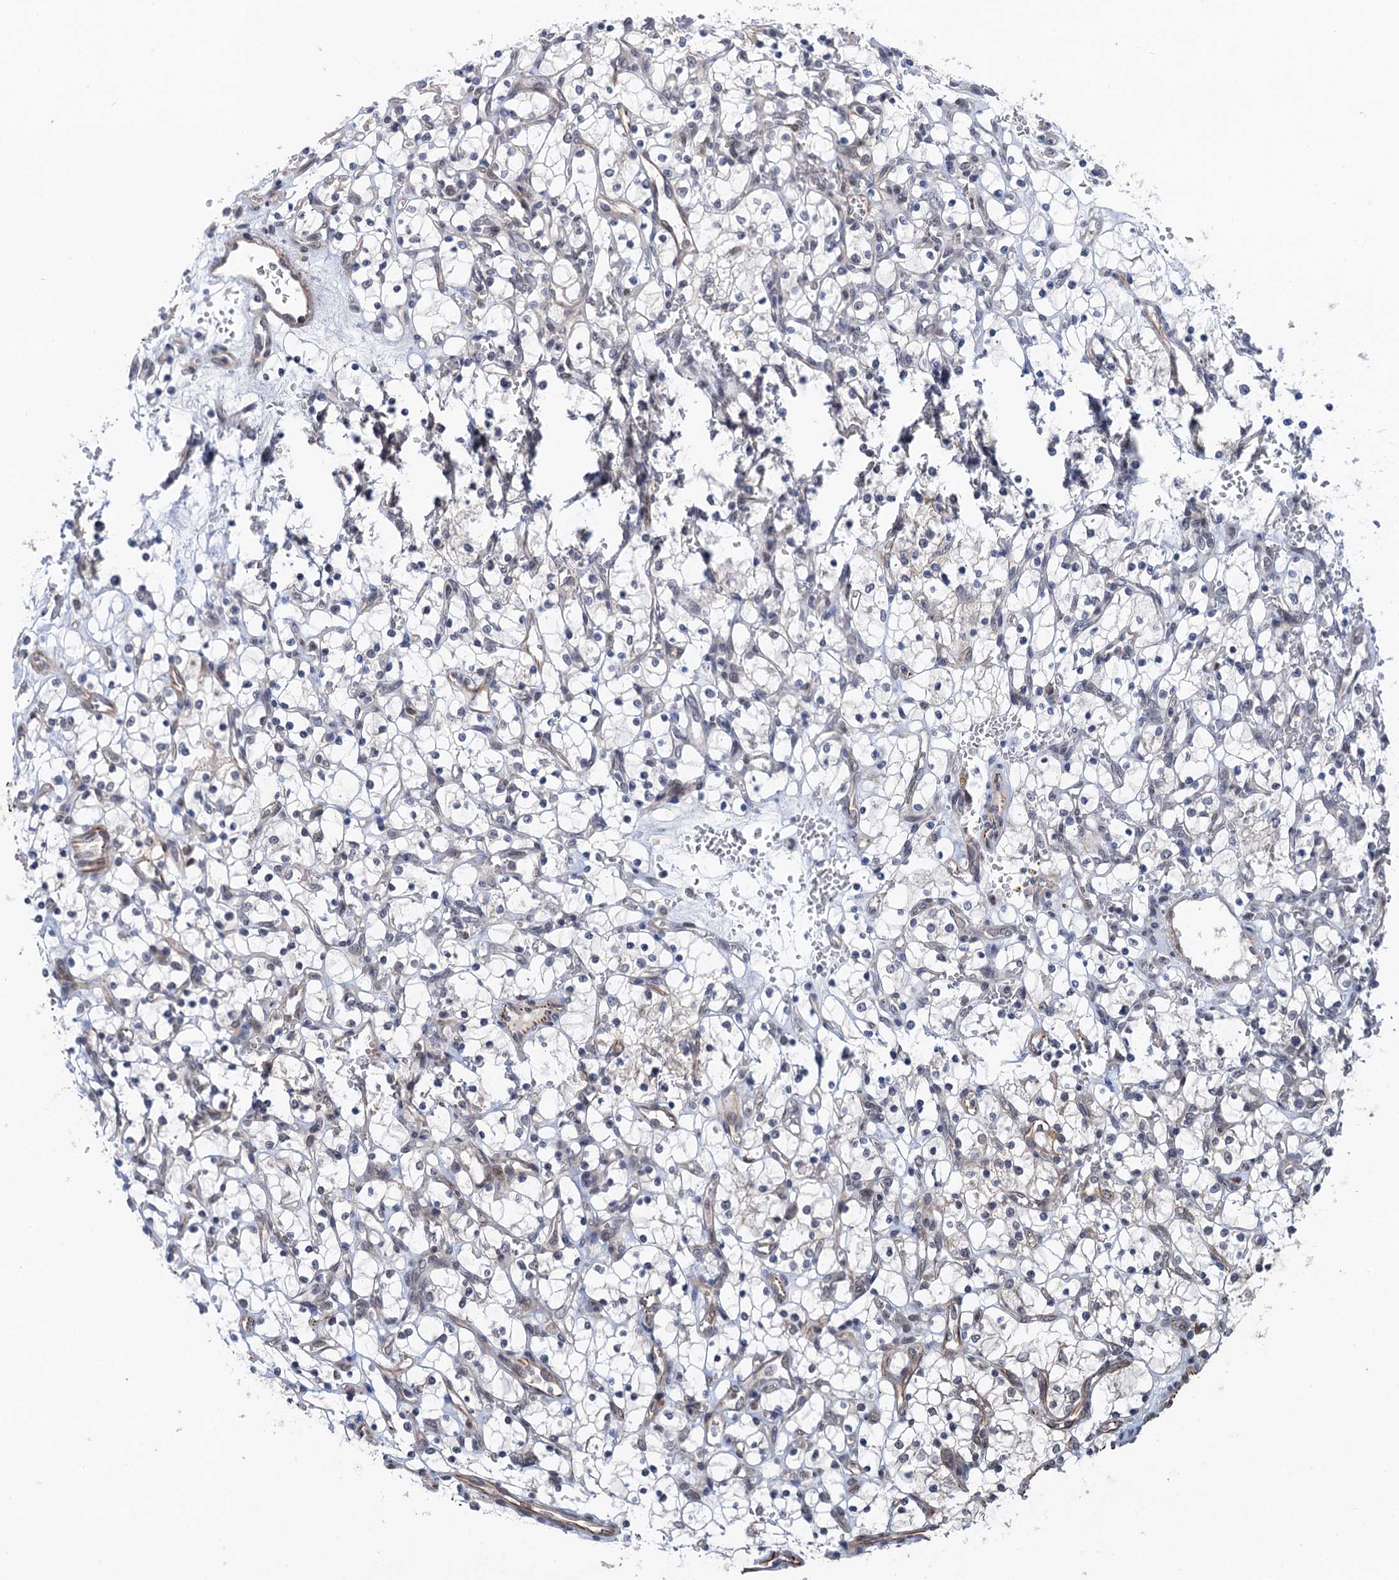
{"staining": {"intensity": "negative", "quantity": "none", "location": "none"}, "tissue": "renal cancer", "cell_type": "Tumor cells", "image_type": "cancer", "snomed": [{"axis": "morphology", "description": "Adenocarcinoma, NOS"}, {"axis": "topography", "description": "Kidney"}], "caption": "A high-resolution image shows immunohistochemistry staining of renal adenocarcinoma, which reveals no significant expression in tumor cells.", "gene": "TTC31", "patient": {"sex": "female", "age": 69}}